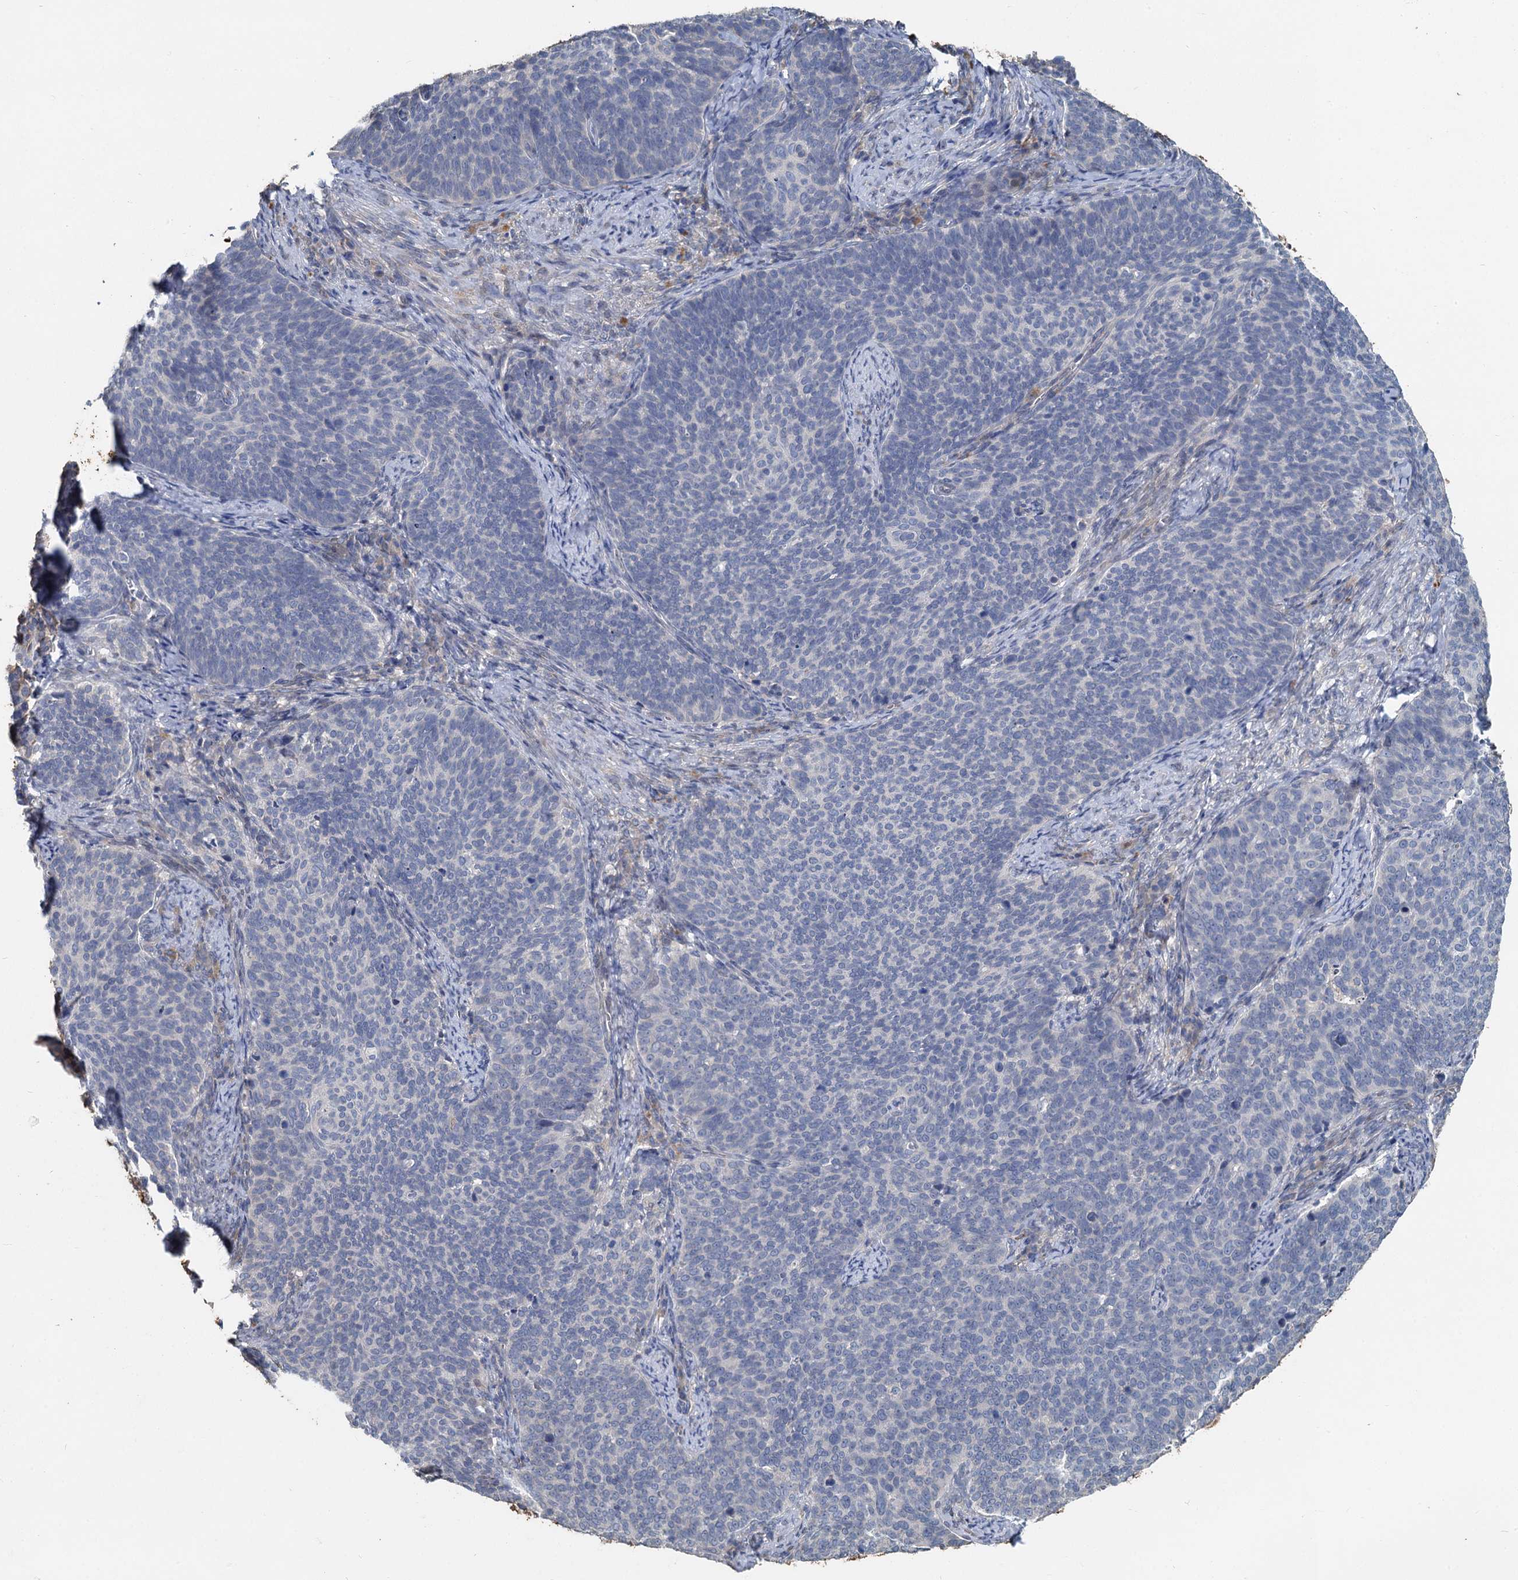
{"staining": {"intensity": "negative", "quantity": "none", "location": "none"}, "tissue": "cervical cancer", "cell_type": "Tumor cells", "image_type": "cancer", "snomed": [{"axis": "morphology", "description": "Normal tissue, NOS"}, {"axis": "morphology", "description": "Squamous cell carcinoma, NOS"}, {"axis": "topography", "description": "Cervix"}], "caption": "Immunohistochemistry (IHC) histopathology image of human squamous cell carcinoma (cervical) stained for a protein (brown), which reveals no positivity in tumor cells.", "gene": "TCTN2", "patient": {"sex": "female", "age": 39}}